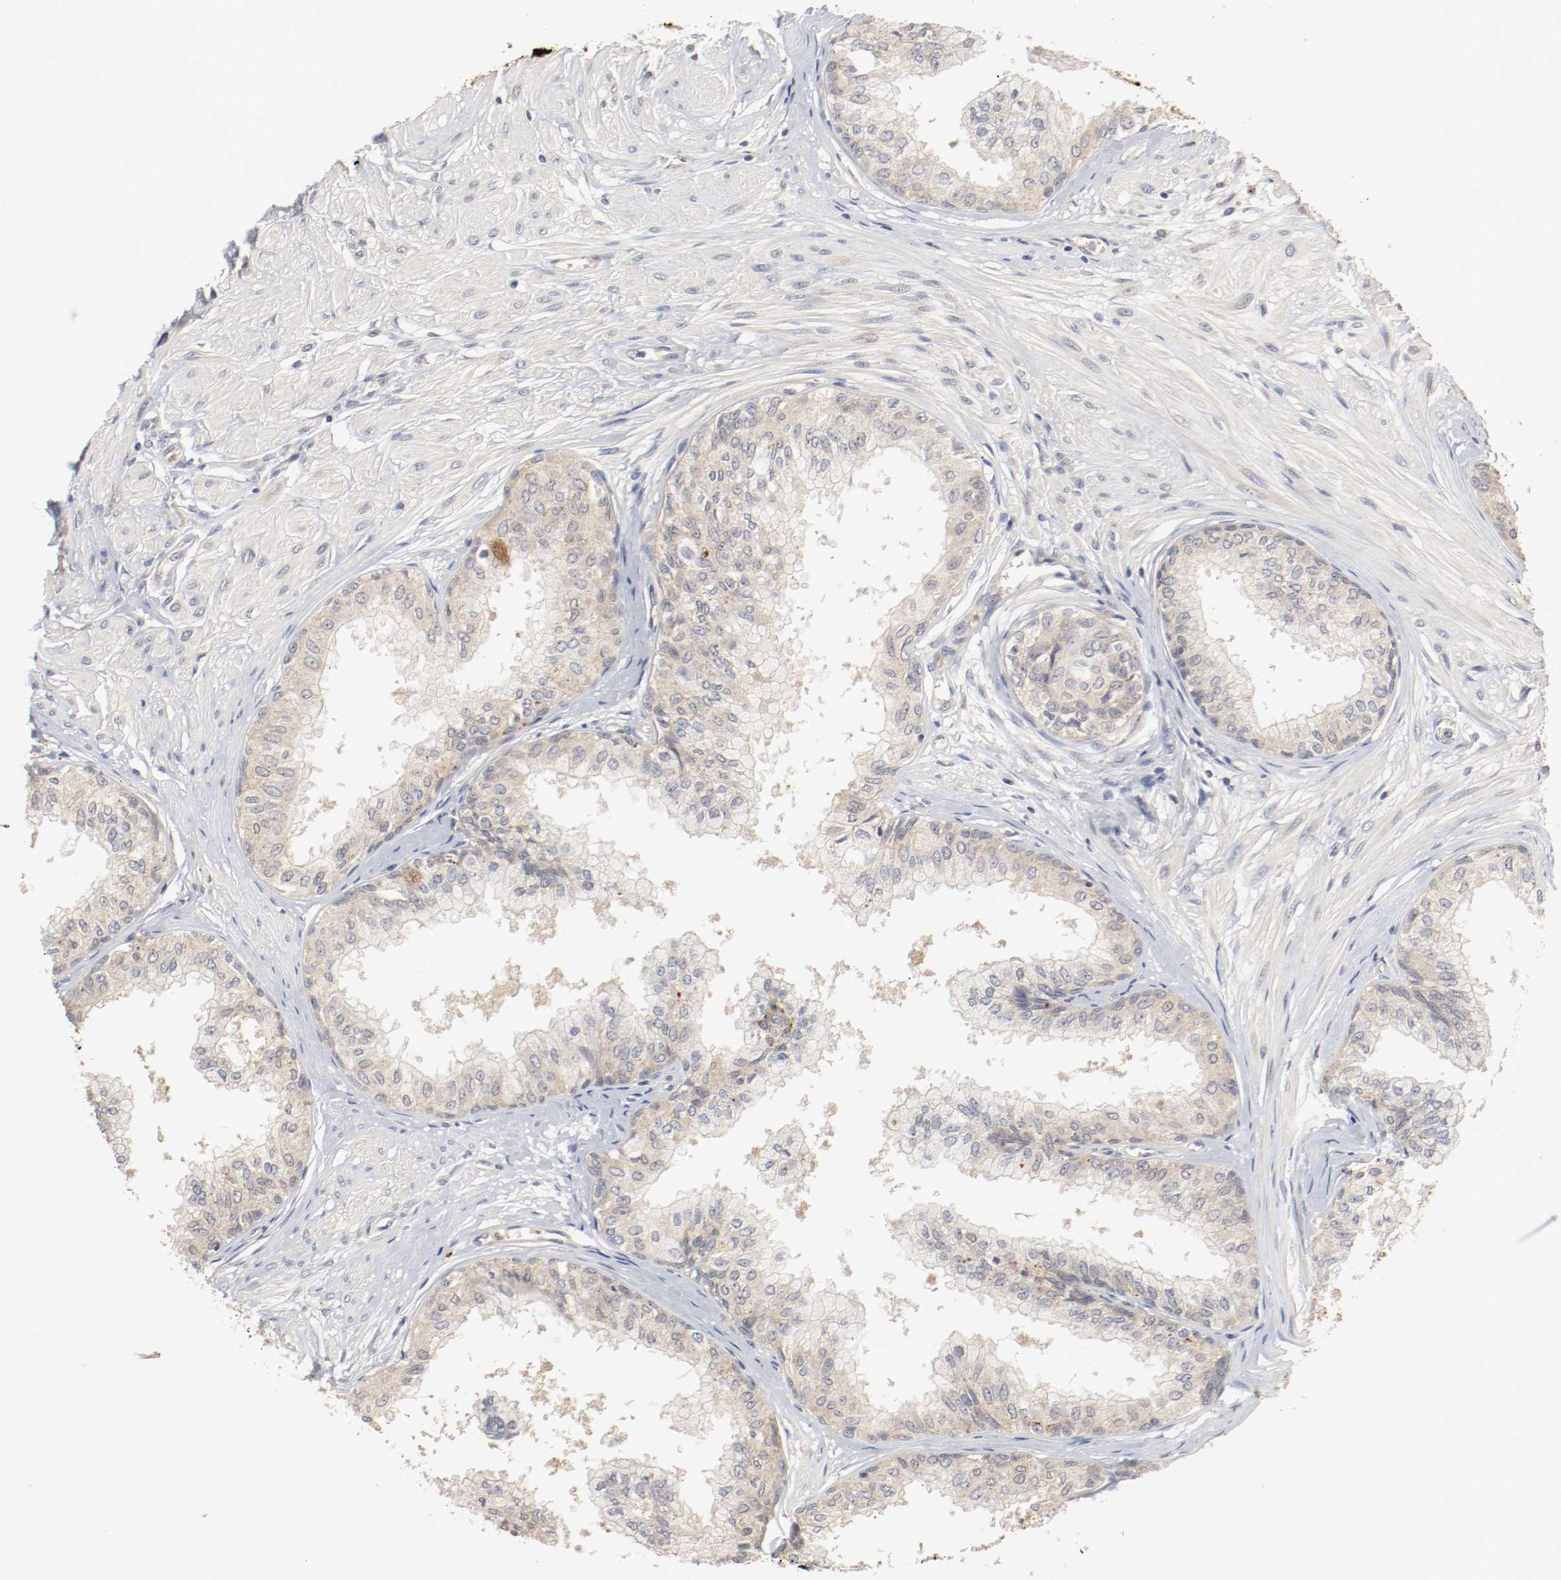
{"staining": {"intensity": "weak", "quantity": "<25%", "location": "cytoplasmic/membranous"}, "tissue": "prostate", "cell_type": "Glandular cells", "image_type": "normal", "snomed": [{"axis": "morphology", "description": "Normal tissue, NOS"}, {"axis": "topography", "description": "Prostate"}, {"axis": "topography", "description": "Seminal veicle"}], "caption": "A high-resolution image shows IHC staining of unremarkable prostate, which exhibits no significant staining in glandular cells.", "gene": "REN", "patient": {"sex": "male", "age": 60}}